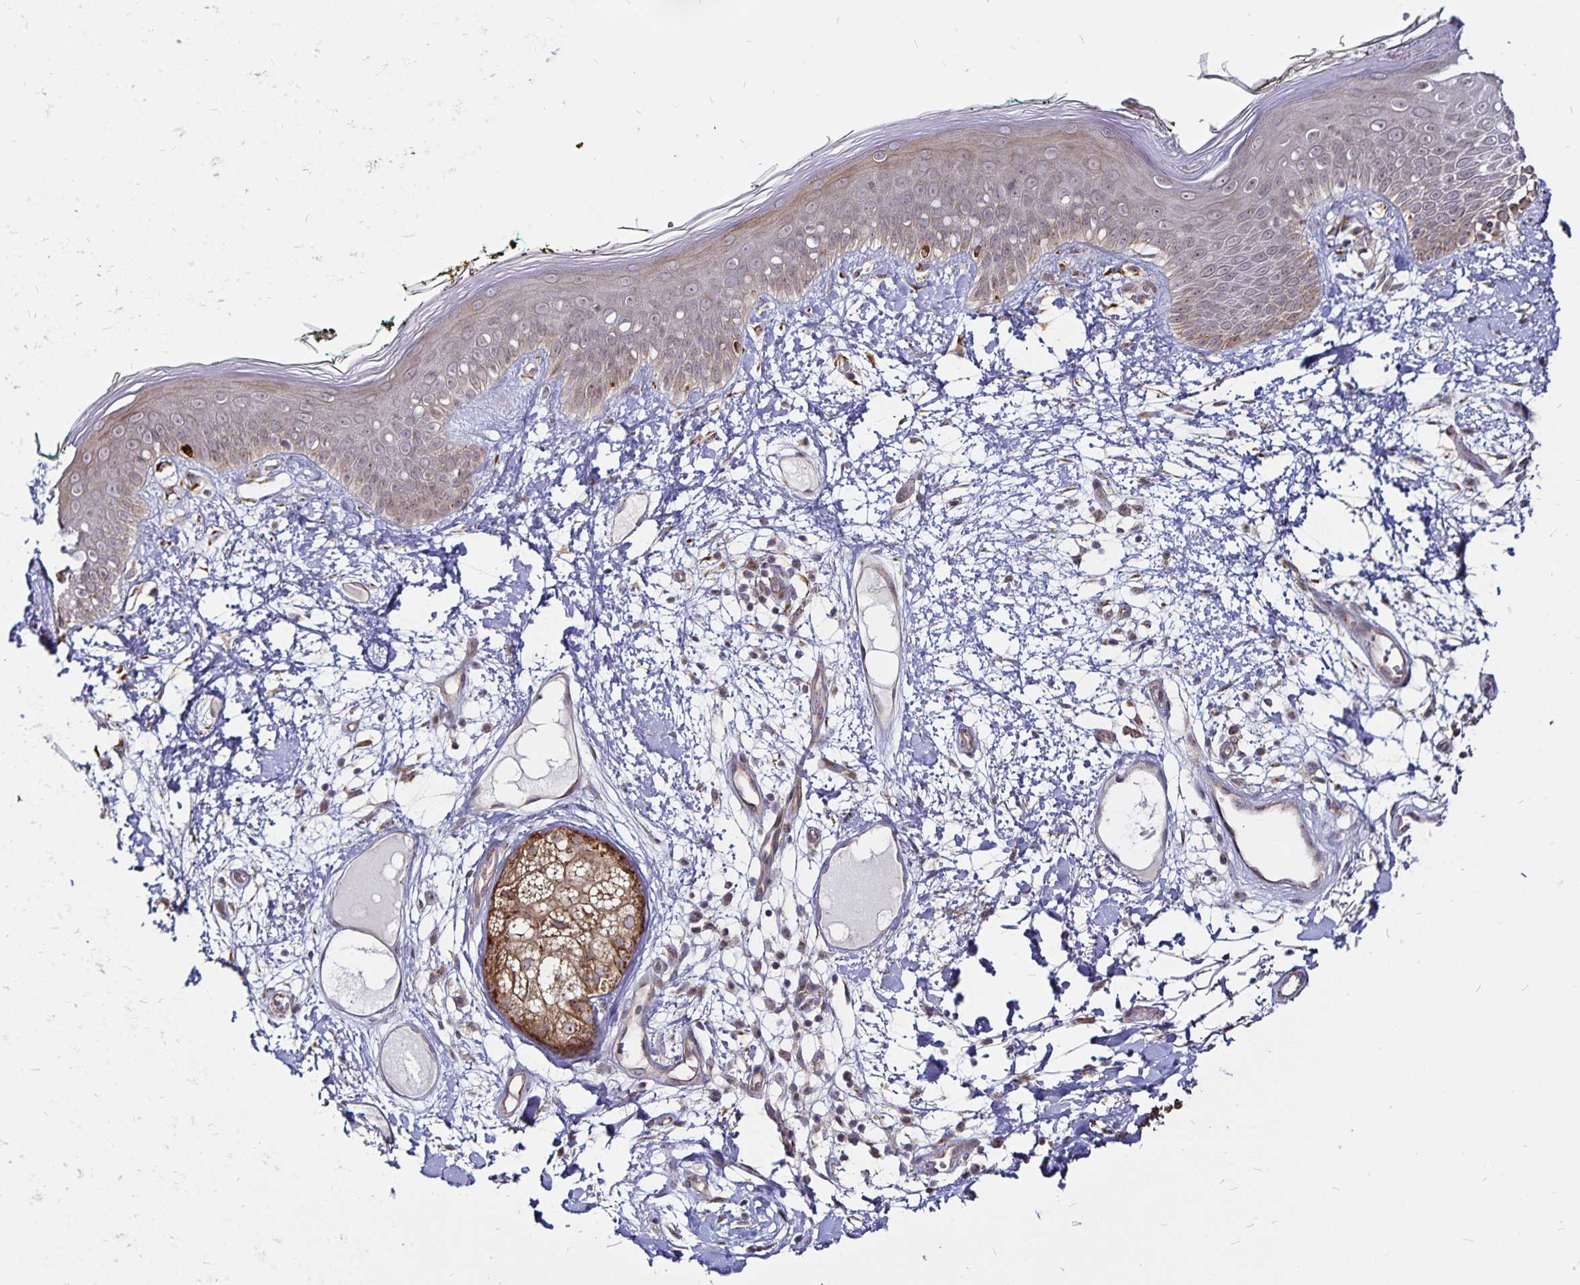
{"staining": {"intensity": "weak", "quantity": "25%-75%", "location": "cytoplasmic/membranous"}, "tissue": "skin", "cell_type": "Fibroblasts", "image_type": "normal", "snomed": [{"axis": "morphology", "description": "Normal tissue, NOS"}, {"axis": "topography", "description": "Skin"}], "caption": "Benign skin exhibits weak cytoplasmic/membranous expression in about 25%-75% of fibroblasts (brown staining indicates protein expression, while blue staining denotes nuclei)..", "gene": "CYP27A1", "patient": {"sex": "female", "age": 34}}